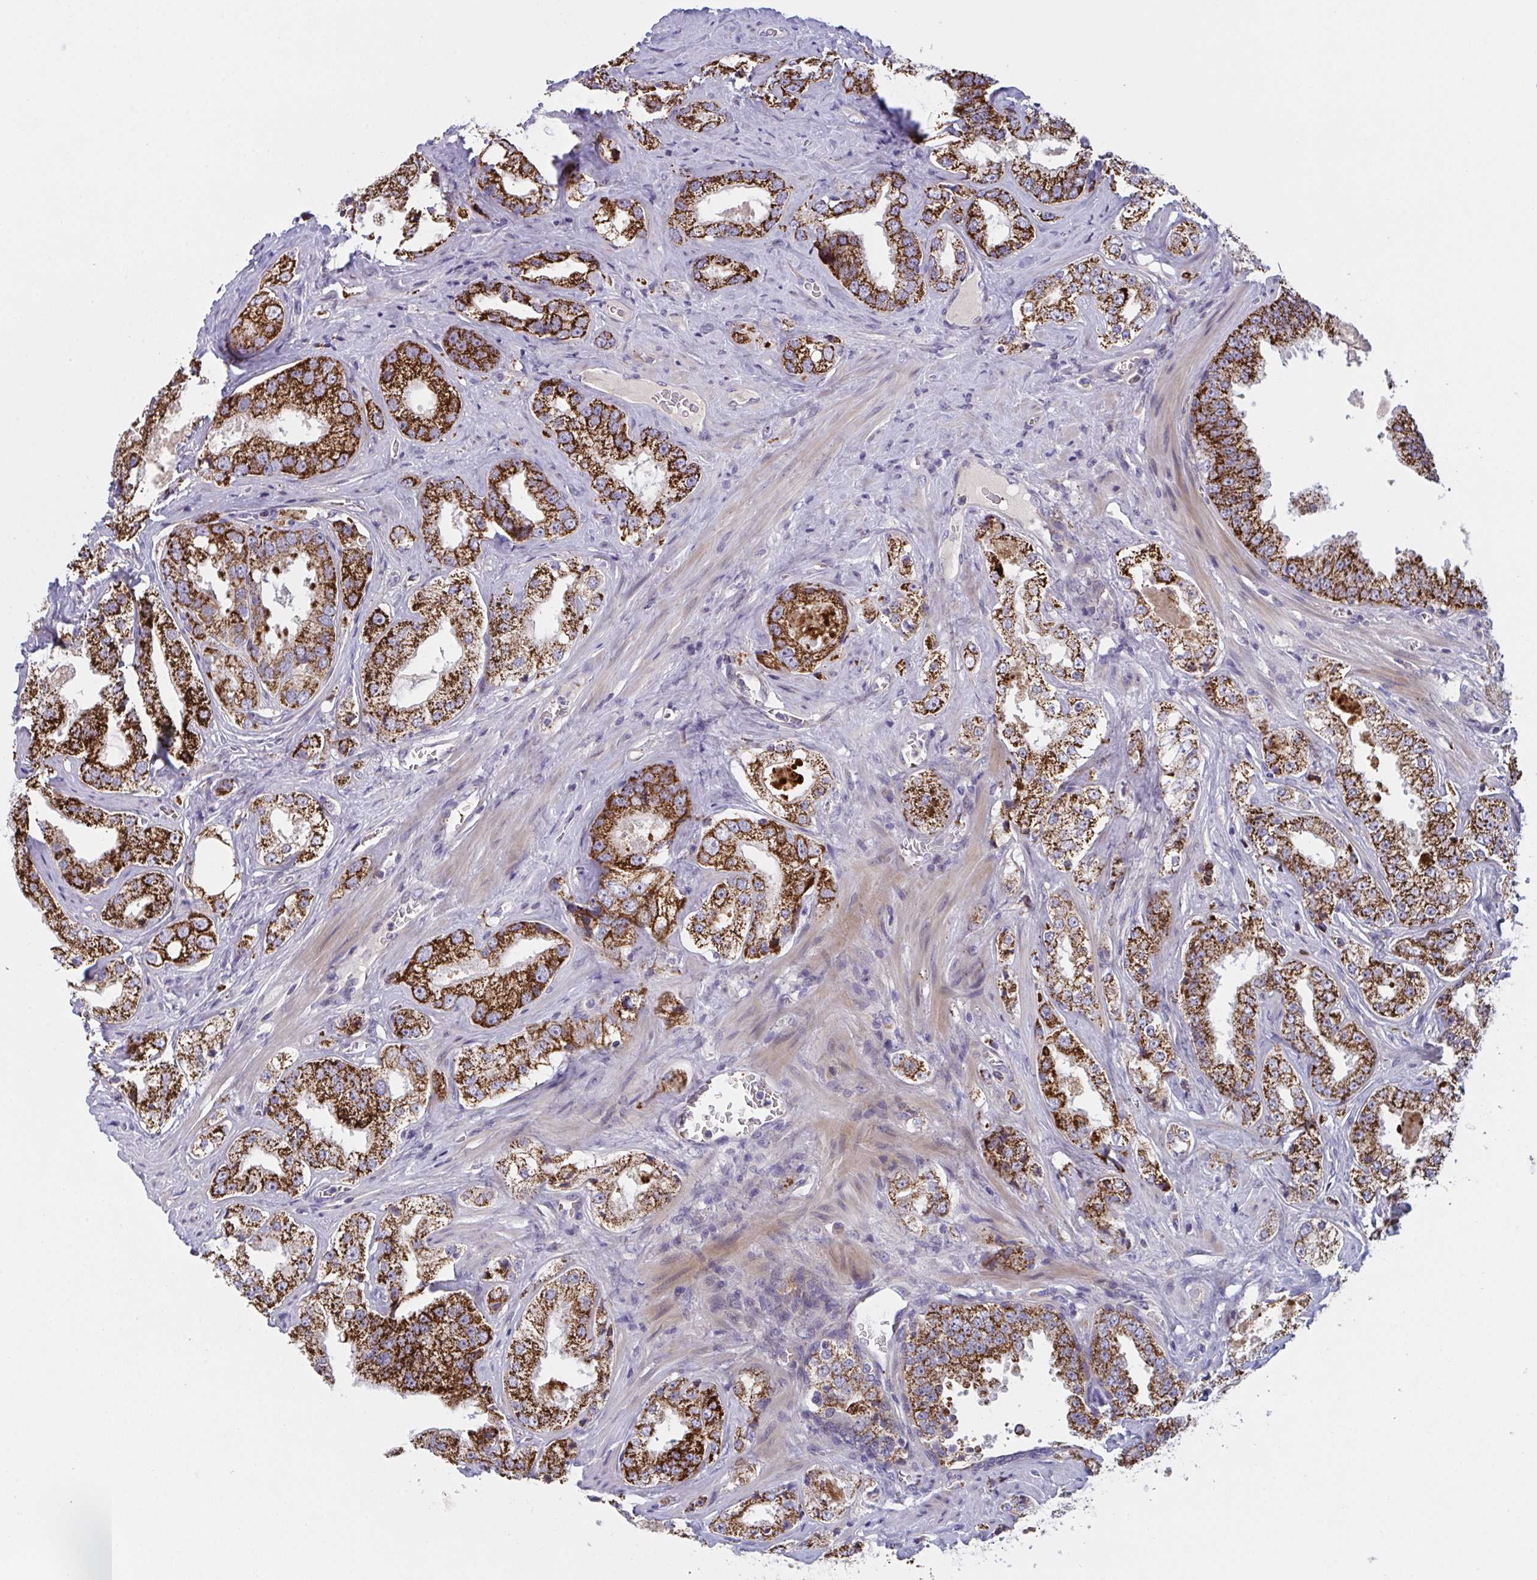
{"staining": {"intensity": "strong", "quantity": ">75%", "location": "cytoplasmic/membranous"}, "tissue": "prostate cancer", "cell_type": "Tumor cells", "image_type": "cancer", "snomed": [{"axis": "morphology", "description": "Adenocarcinoma, High grade"}, {"axis": "topography", "description": "Prostate"}], "caption": "High-grade adenocarcinoma (prostate) stained with IHC demonstrates strong cytoplasmic/membranous expression in about >75% of tumor cells.", "gene": "MRPS2", "patient": {"sex": "male", "age": 67}}